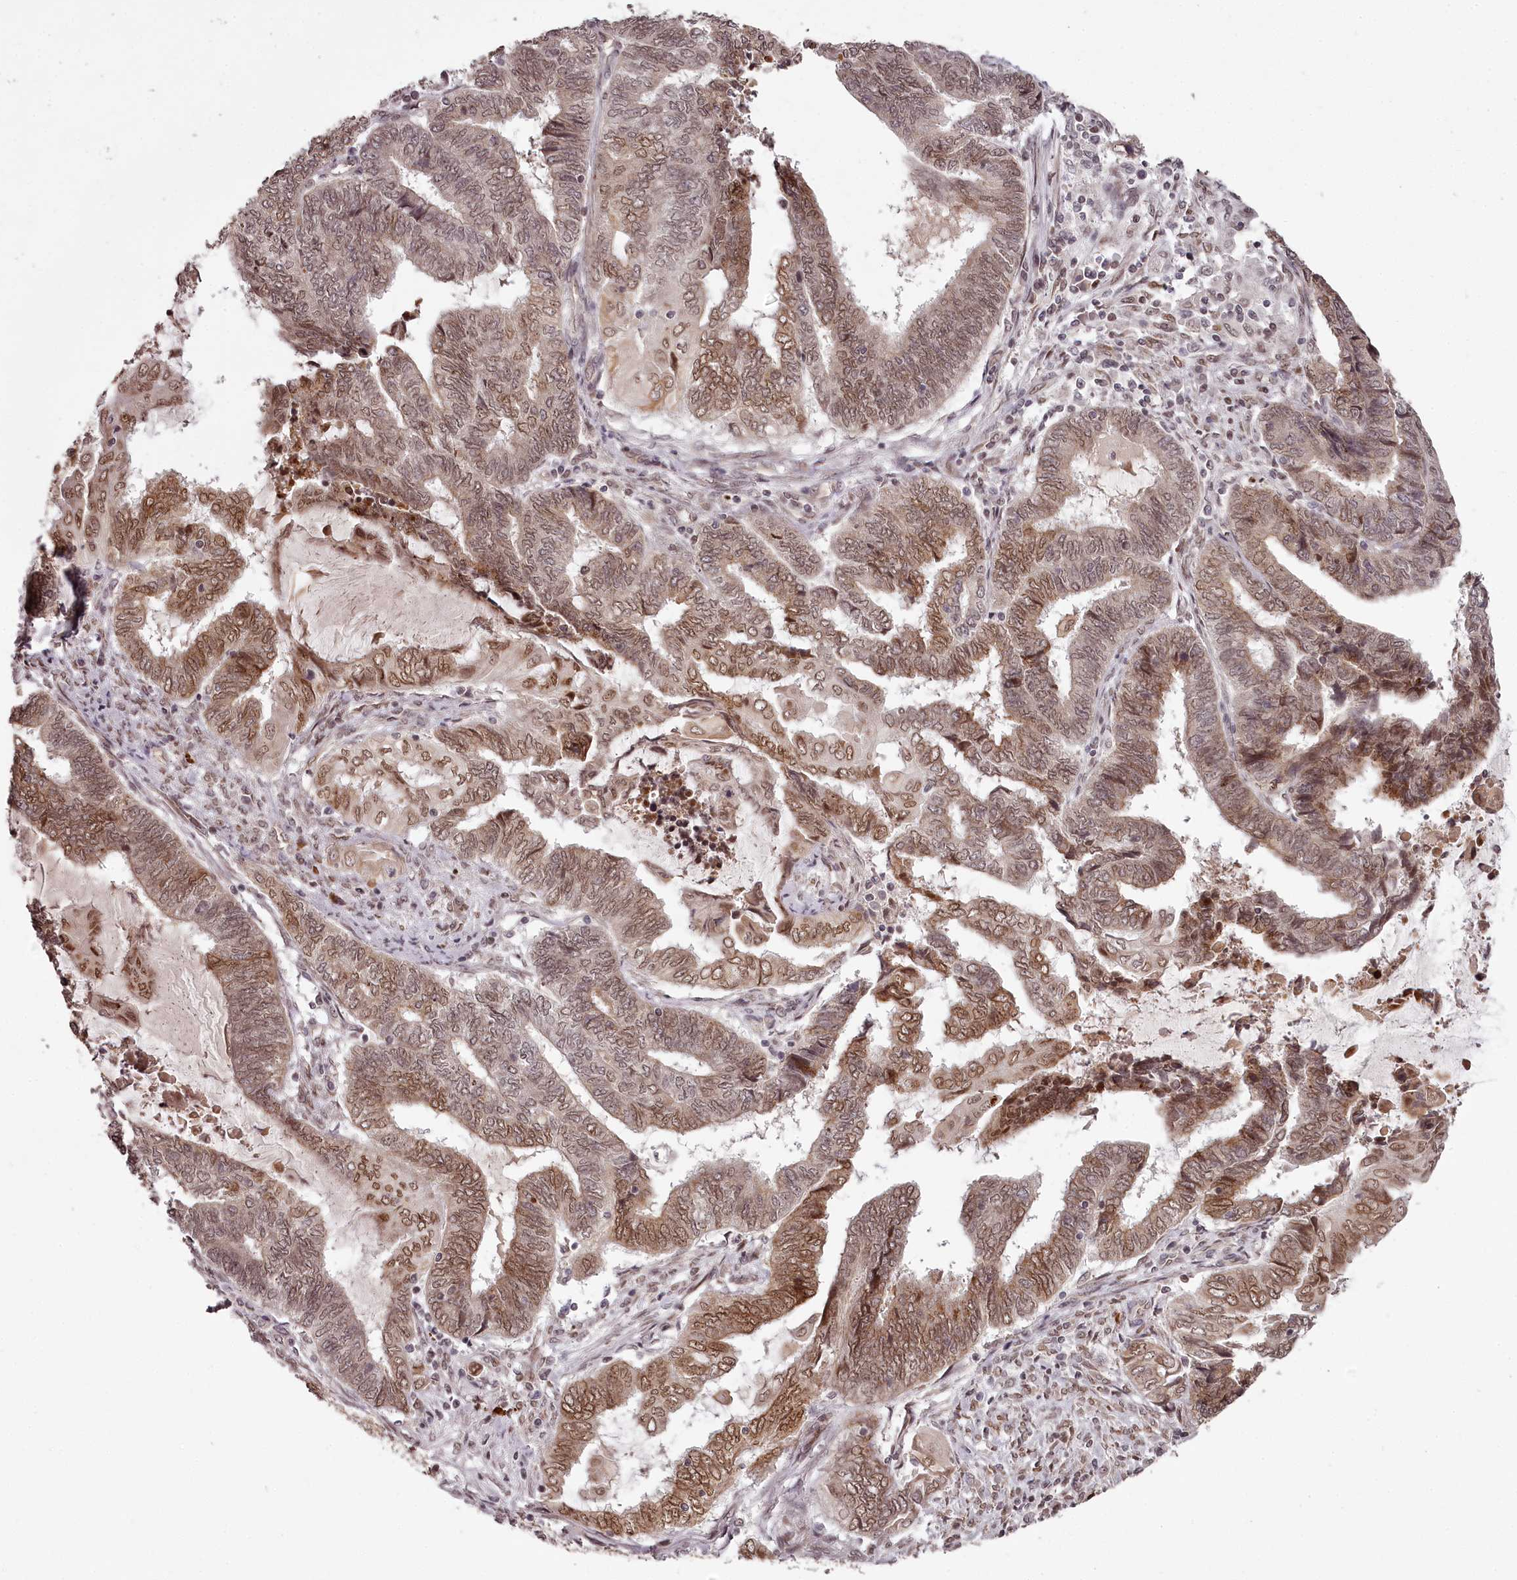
{"staining": {"intensity": "moderate", "quantity": "25%-75%", "location": "cytoplasmic/membranous,nuclear"}, "tissue": "endometrial cancer", "cell_type": "Tumor cells", "image_type": "cancer", "snomed": [{"axis": "morphology", "description": "Adenocarcinoma, NOS"}, {"axis": "topography", "description": "Uterus"}, {"axis": "topography", "description": "Endometrium"}], "caption": "A high-resolution photomicrograph shows immunohistochemistry staining of endometrial adenocarcinoma, which exhibits moderate cytoplasmic/membranous and nuclear staining in about 25%-75% of tumor cells. The protein of interest is shown in brown color, while the nuclei are stained blue.", "gene": "THYN1", "patient": {"sex": "female", "age": 70}}